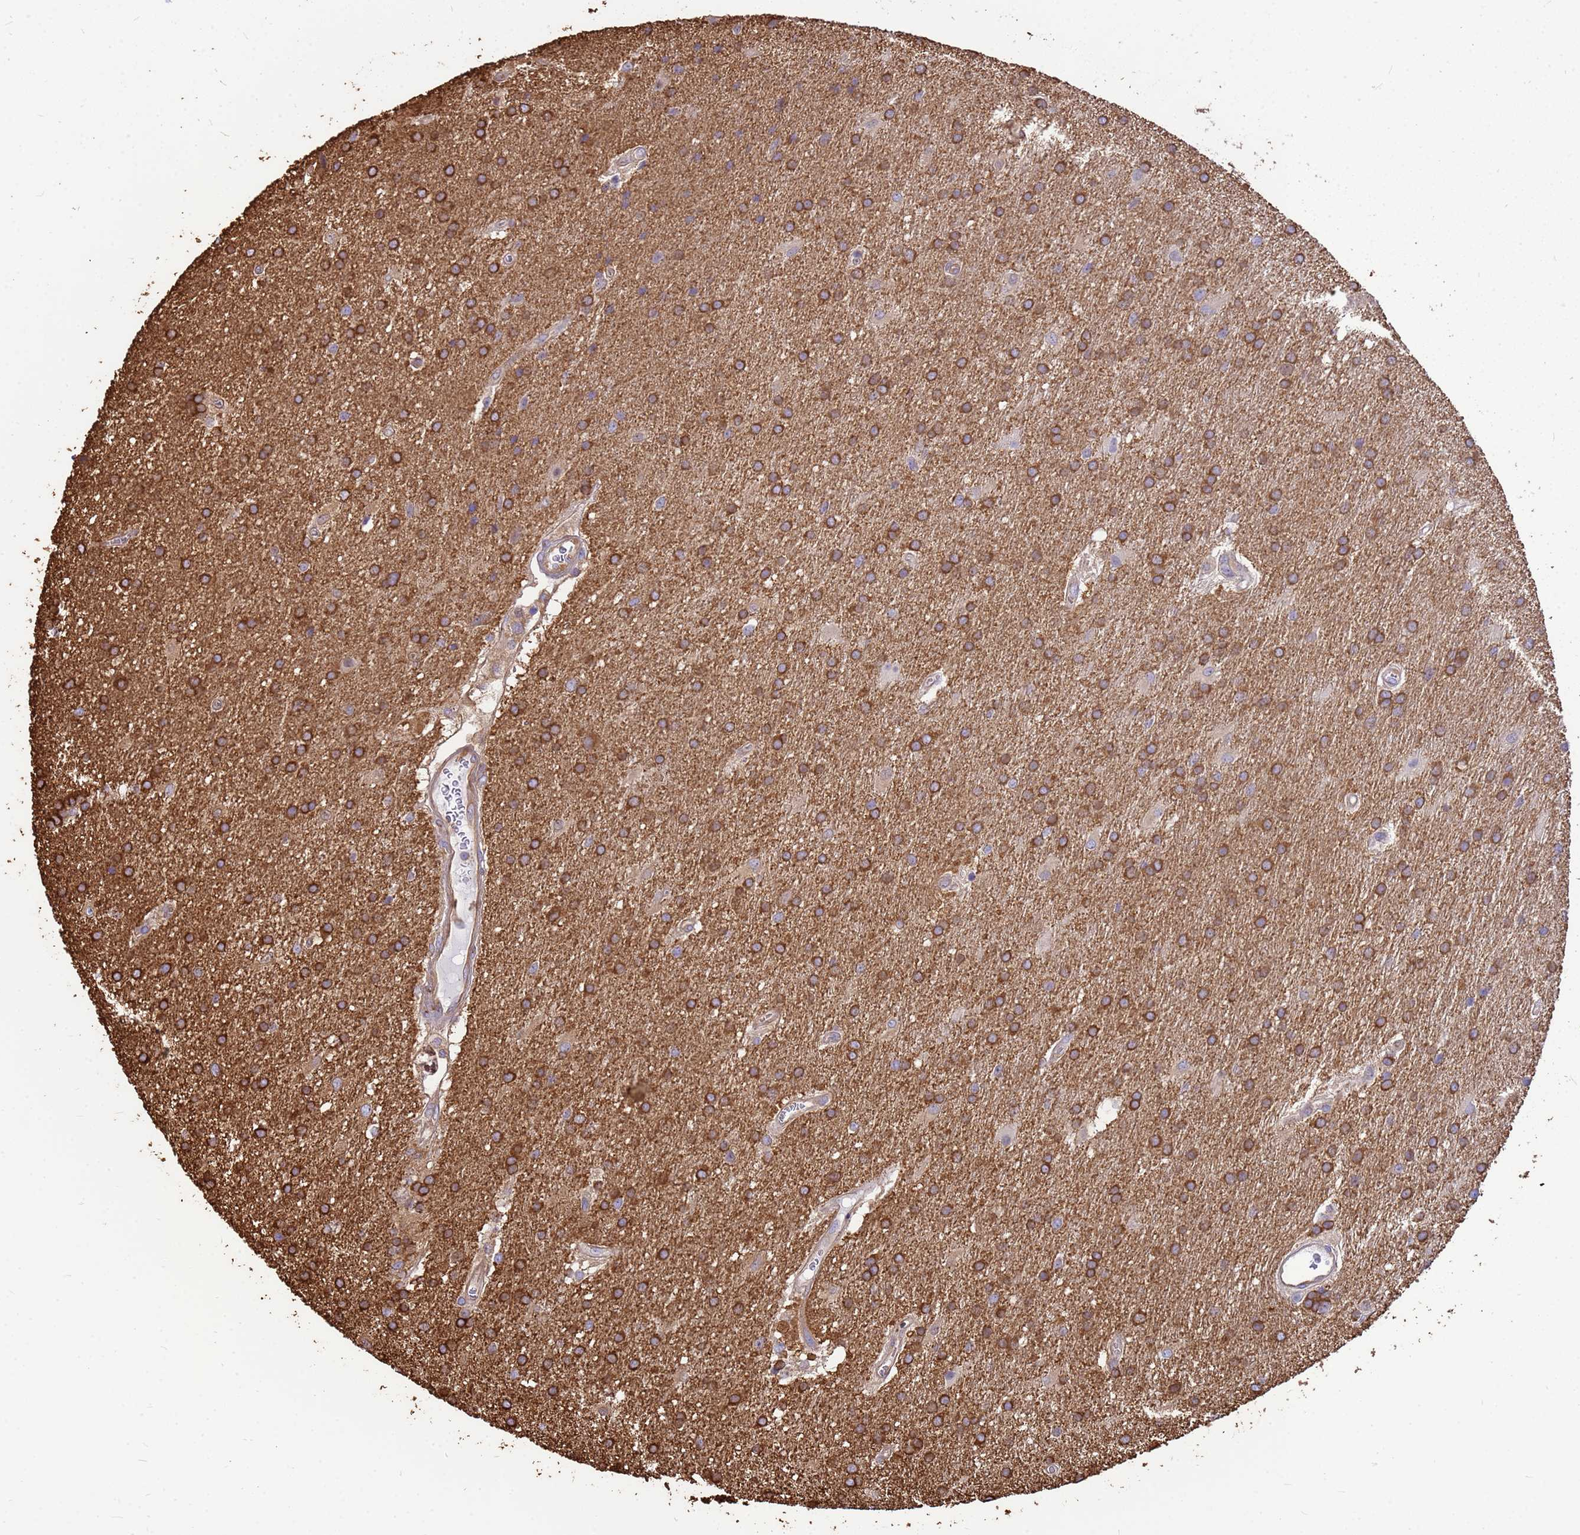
{"staining": {"intensity": "moderate", "quantity": ">75%", "location": "cytoplasmic/membranous"}, "tissue": "glioma", "cell_type": "Tumor cells", "image_type": "cancer", "snomed": [{"axis": "morphology", "description": "Glioma, malignant, Low grade"}, {"axis": "topography", "description": "Brain"}], "caption": "The image reveals immunohistochemical staining of low-grade glioma (malignant). There is moderate cytoplasmic/membranous expression is present in about >75% of tumor cells. Using DAB (brown) and hematoxylin (blue) stains, captured at high magnification using brightfield microscopy.", "gene": "TUBB1", "patient": {"sex": "male", "age": 66}}